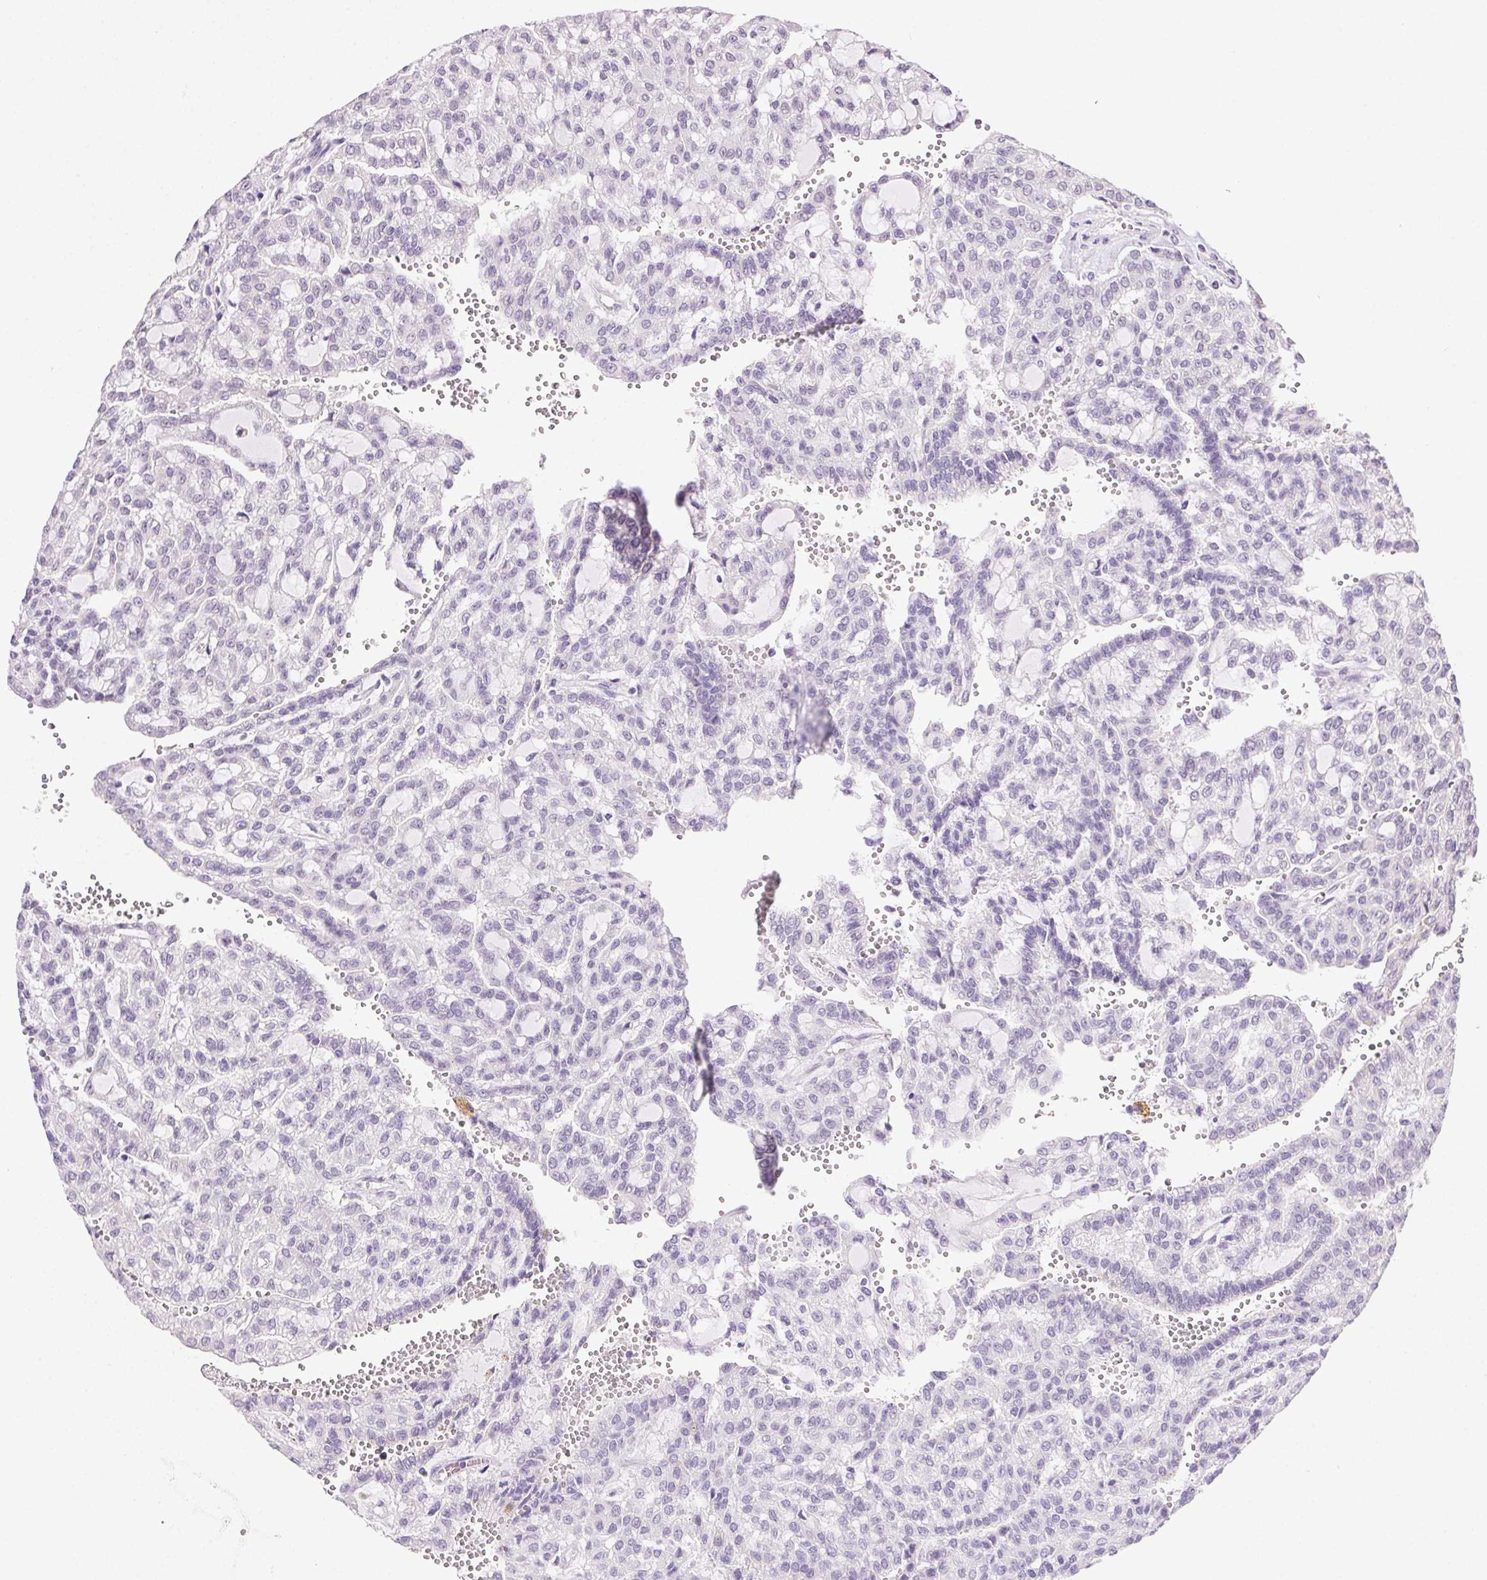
{"staining": {"intensity": "negative", "quantity": "none", "location": "none"}, "tissue": "renal cancer", "cell_type": "Tumor cells", "image_type": "cancer", "snomed": [{"axis": "morphology", "description": "Adenocarcinoma, NOS"}, {"axis": "topography", "description": "Kidney"}], "caption": "Protein analysis of adenocarcinoma (renal) shows no significant expression in tumor cells.", "gene": "CLDN10", "patient": {"sex": "male", "age": 63}}